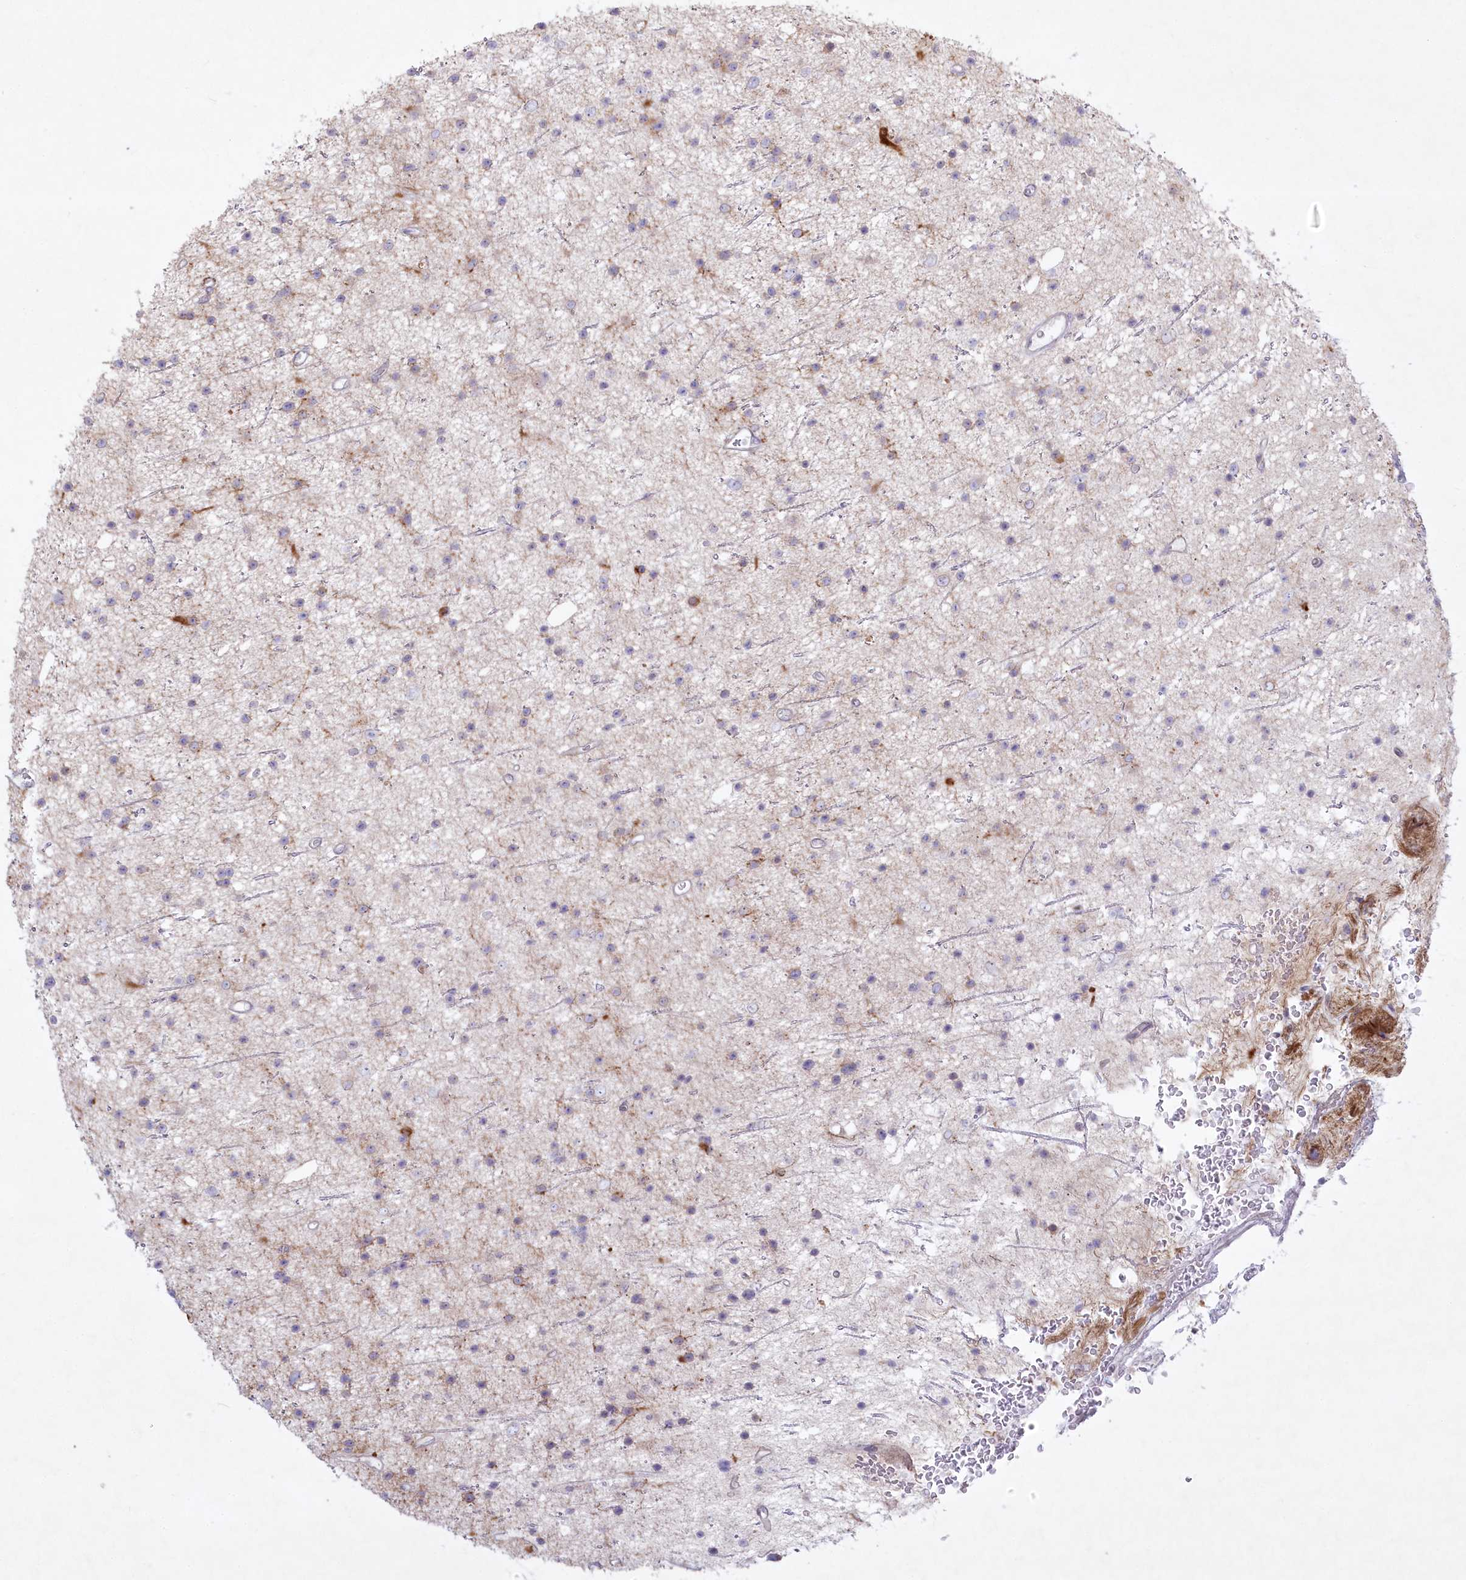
{"staining": {"intensity": "negative", "quantity": "none", "location": "none"}, "tissue": "glioma", "cell_type": "Tumor cells", "image_type": "cancer", "snomed": [{"axis": "morphology", "description": "Glioma, malignant, Low grade"}, {"axis": "topography", "description": "Cerebral cortex"}], "caption": "DAB immunohistochemical staining of human malignant low-grade glioma displays no significant staining in tumor cells.", "gene": "ABITRAM", "patient": {"sex": "female", "age": 39}}